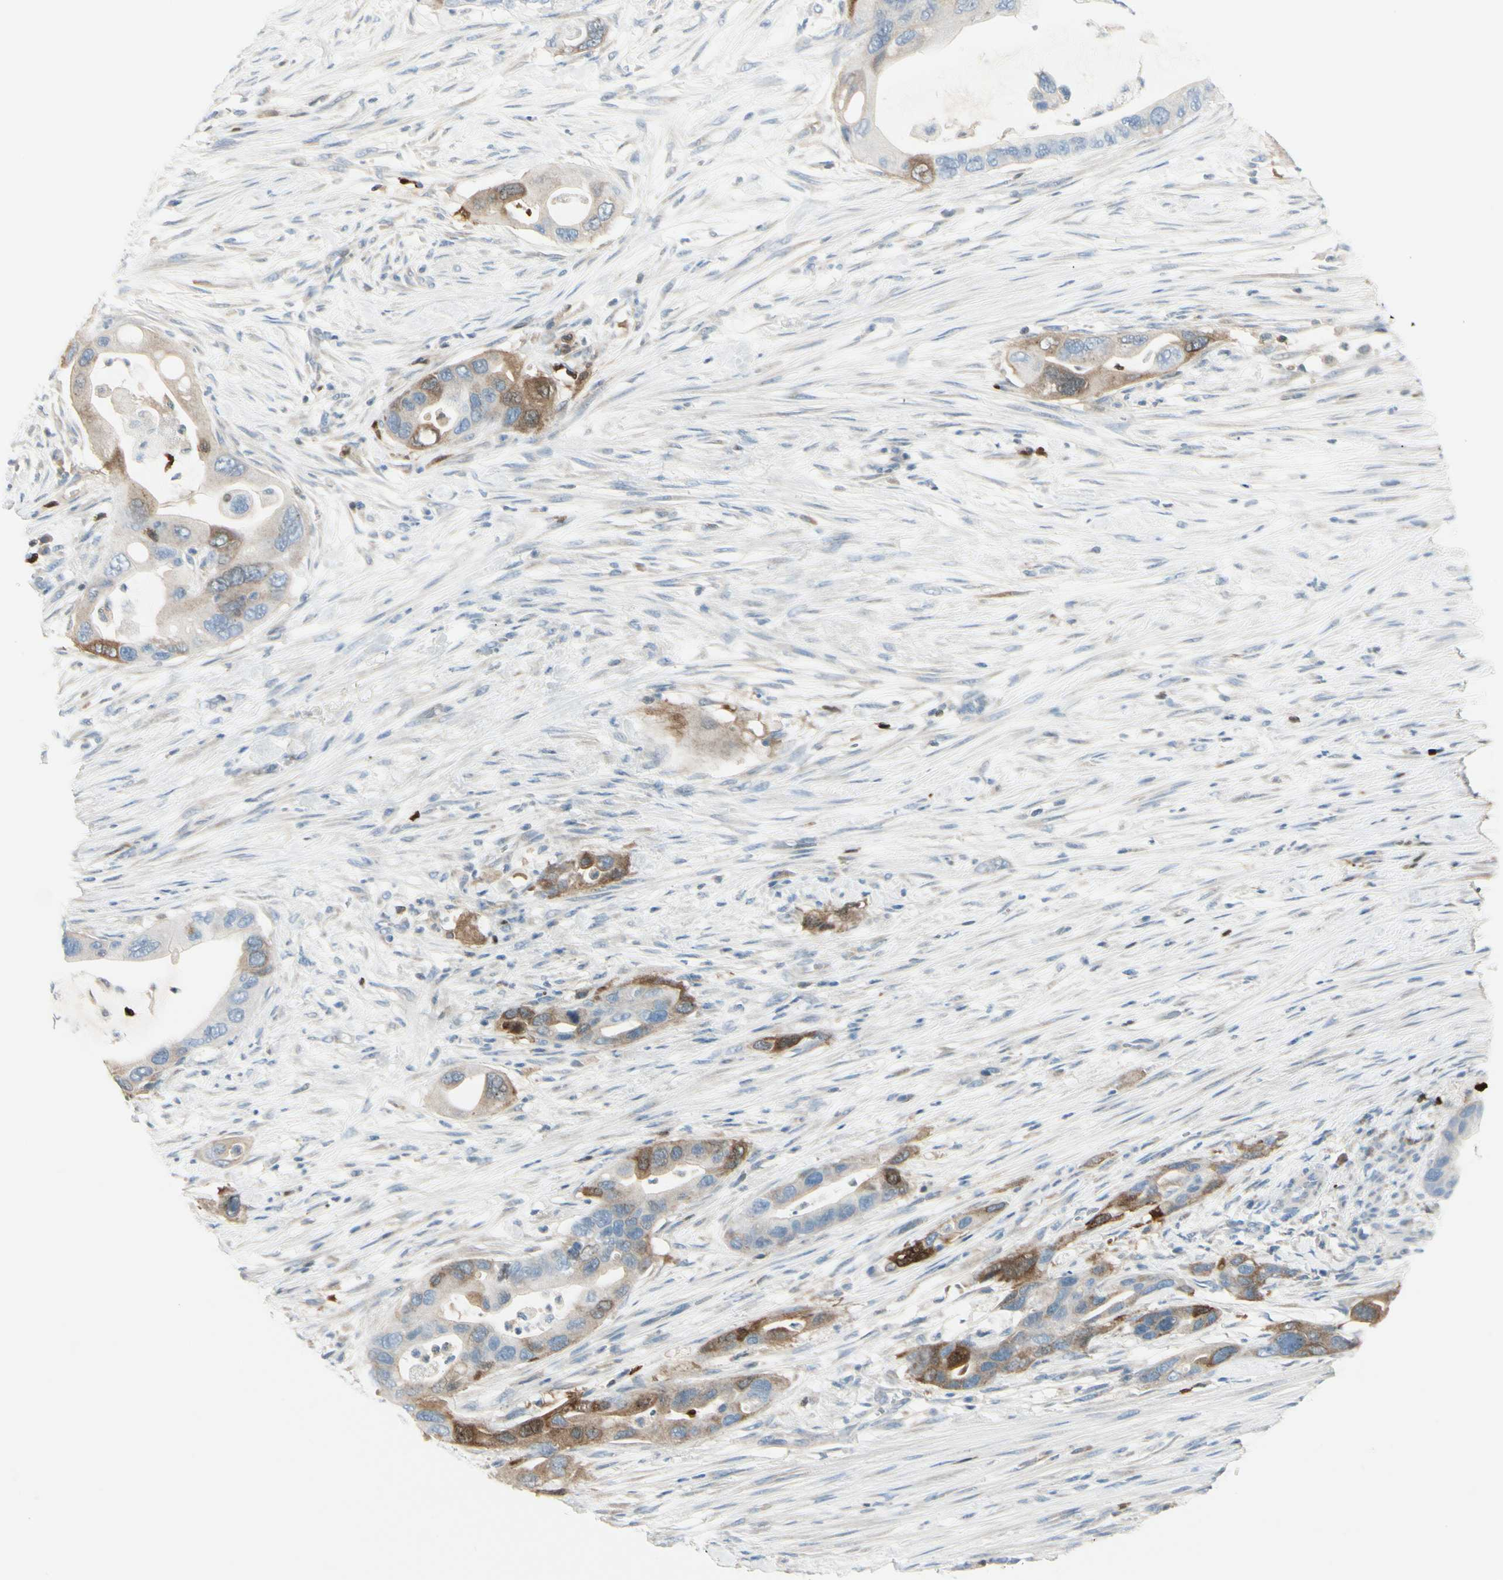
{"staining": {"intensity": "moderate", "quantity": ">75%", "location": "cytoplasmic/membranous"}, "tissue": "pancreatic cancer", "cell_type": "Tumor cells", "image_type": "cancer", "snomed": [{"axis": "morphology", "description": "Adenocarcinoma, NOS"}, {"axis": "topography", "description": "Pancreas"}], "caption": "Pancreatic cancer stained for a protein displays moderate cytoplasmic/membranous positivity in tumor cells. The staining was performed using DAB to visualize the protein expression in brown, while the nuclei were stained in blue with hematoxylin (Magnification: 20x).", "gene": "TRAF1", "patient": {"sex": "female", "age": 71}}